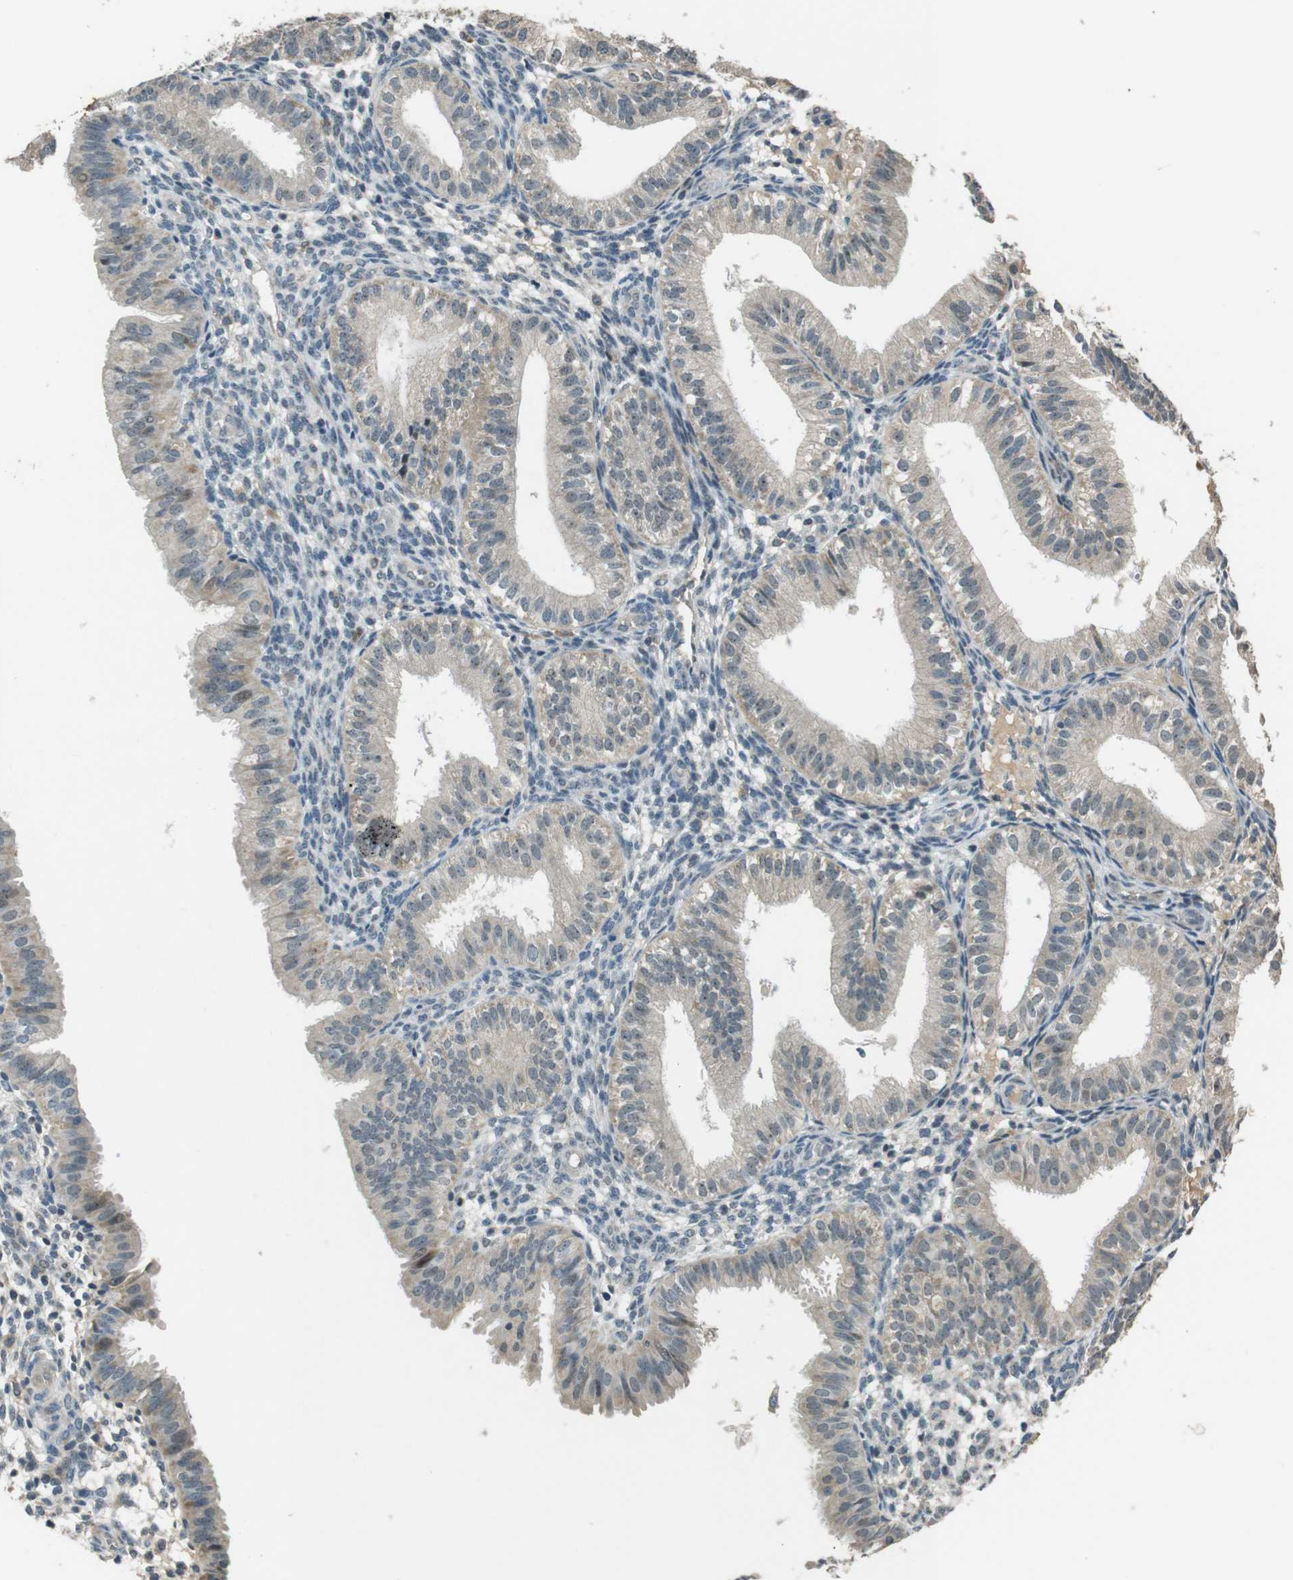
{"staining": {"intensity": "negative", "quantity": "none", "location": "none"}, "tissue": "endometrium", "cell_type": "Cells in endometrial stroma", "image_type": "normal", "snomed": [{"axis": "morphology", "description": "Normal tissue, NOS"}, {"axis": "topography", "description": "Endometrium"}], "caption": "An immunohistochemistry (IHC) histopathology image of normal endometrium is shown. There is no staining in cells in endometrial stroma of endometrium. (Brightfield microscopy of DAB IHC at high magnification).", "gene": "MAGI2", "patient": {"sex": "female", "age": 39}}